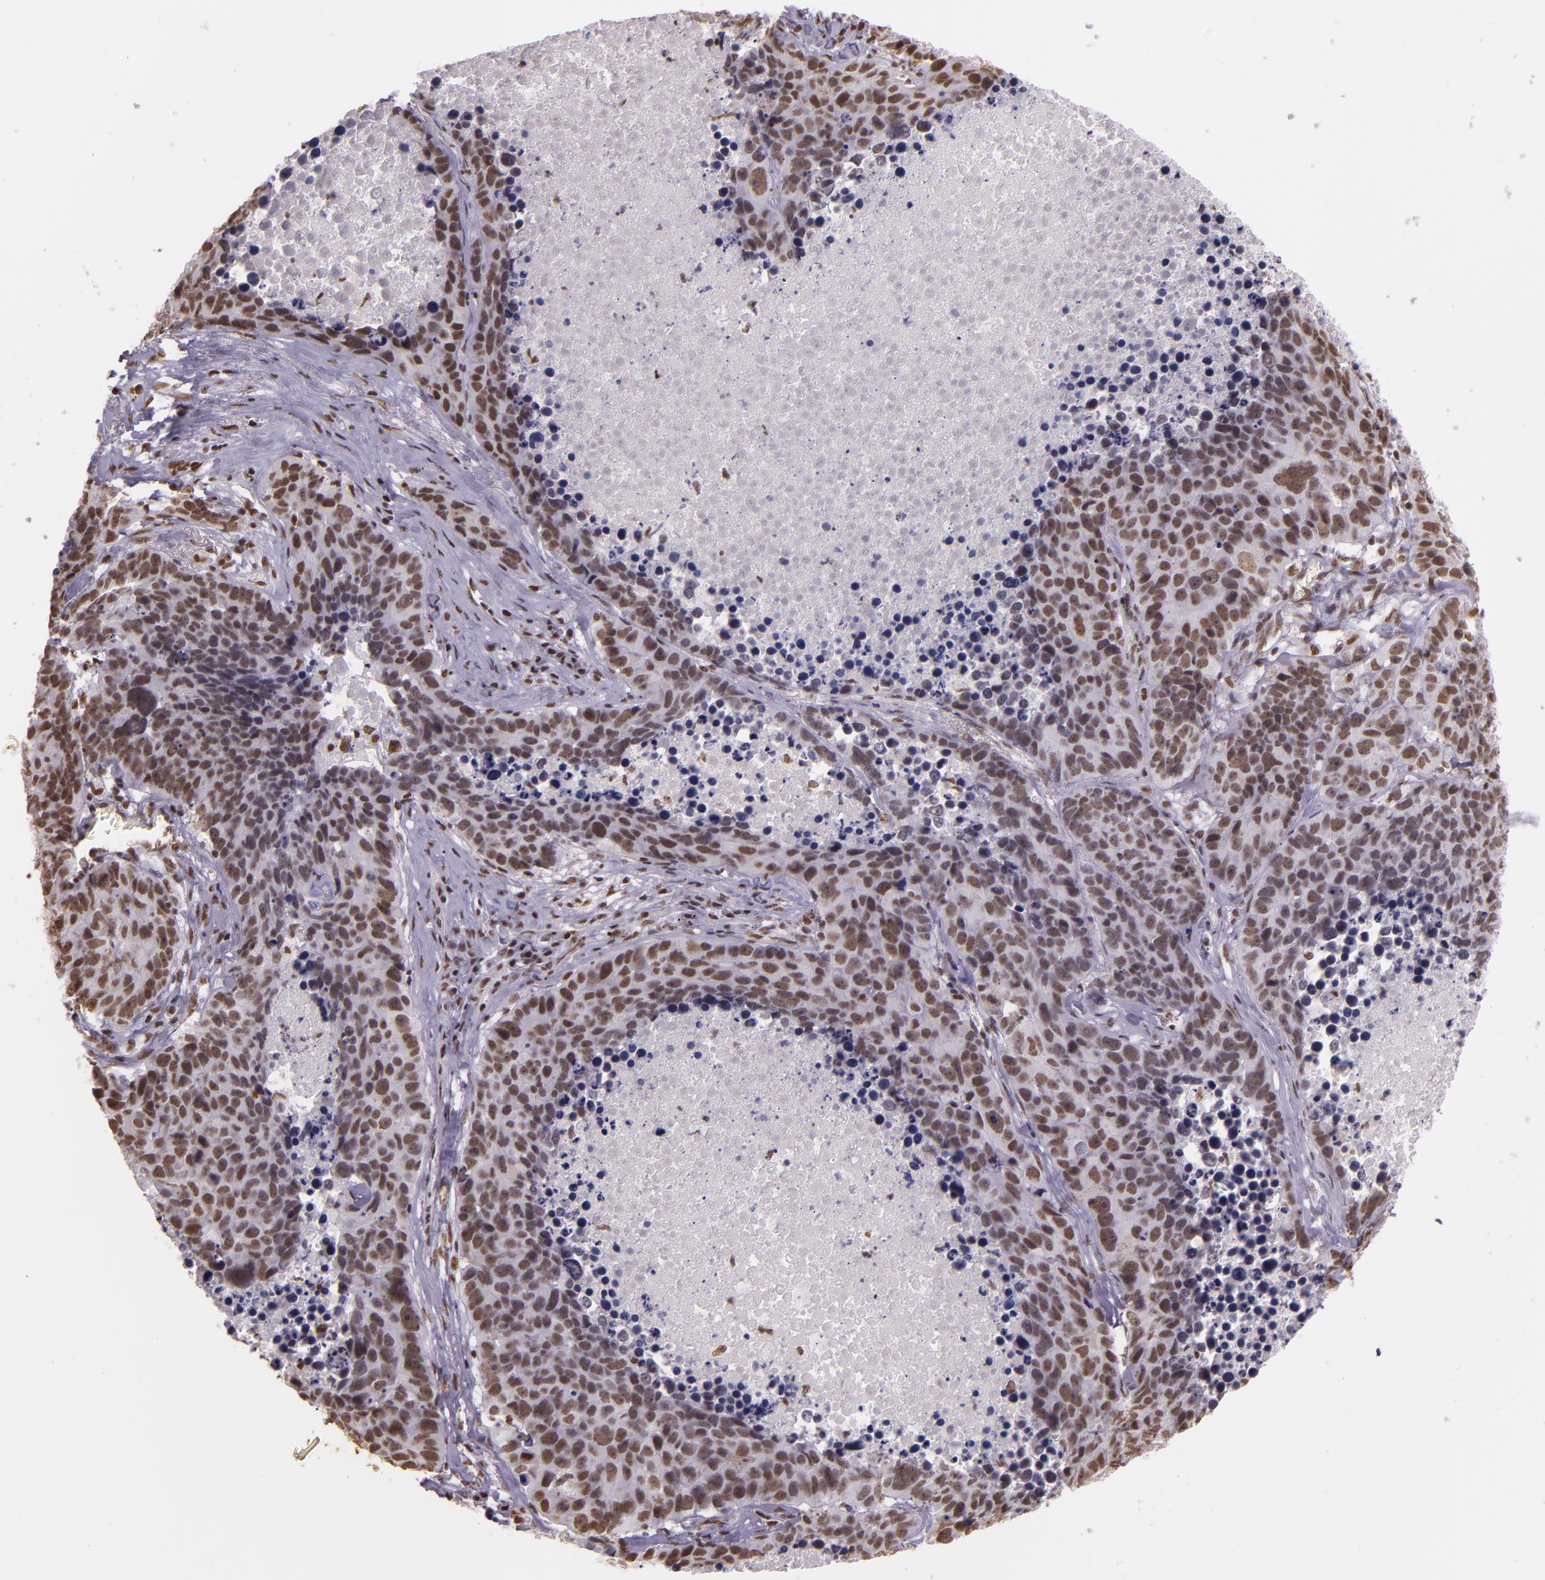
{"staining": {"intensity": "moderate", "quantity": ">75%", "location": "nuclear"}, "tissue": "lung cancer", "cell_type": "Tumor cells", "image_type": "cancer", "snomed": [{"axis": "morphology", "description": "Carcinoid, malignant, NOS"}, {"axis": "topography", "description": "Lung"}], "caption": "Lung cancer stained for a protein exhibits moderate nuclear positivity in tumor cells.", "gene": "USF1", "patient": {"sex": "male", "age": 60}}